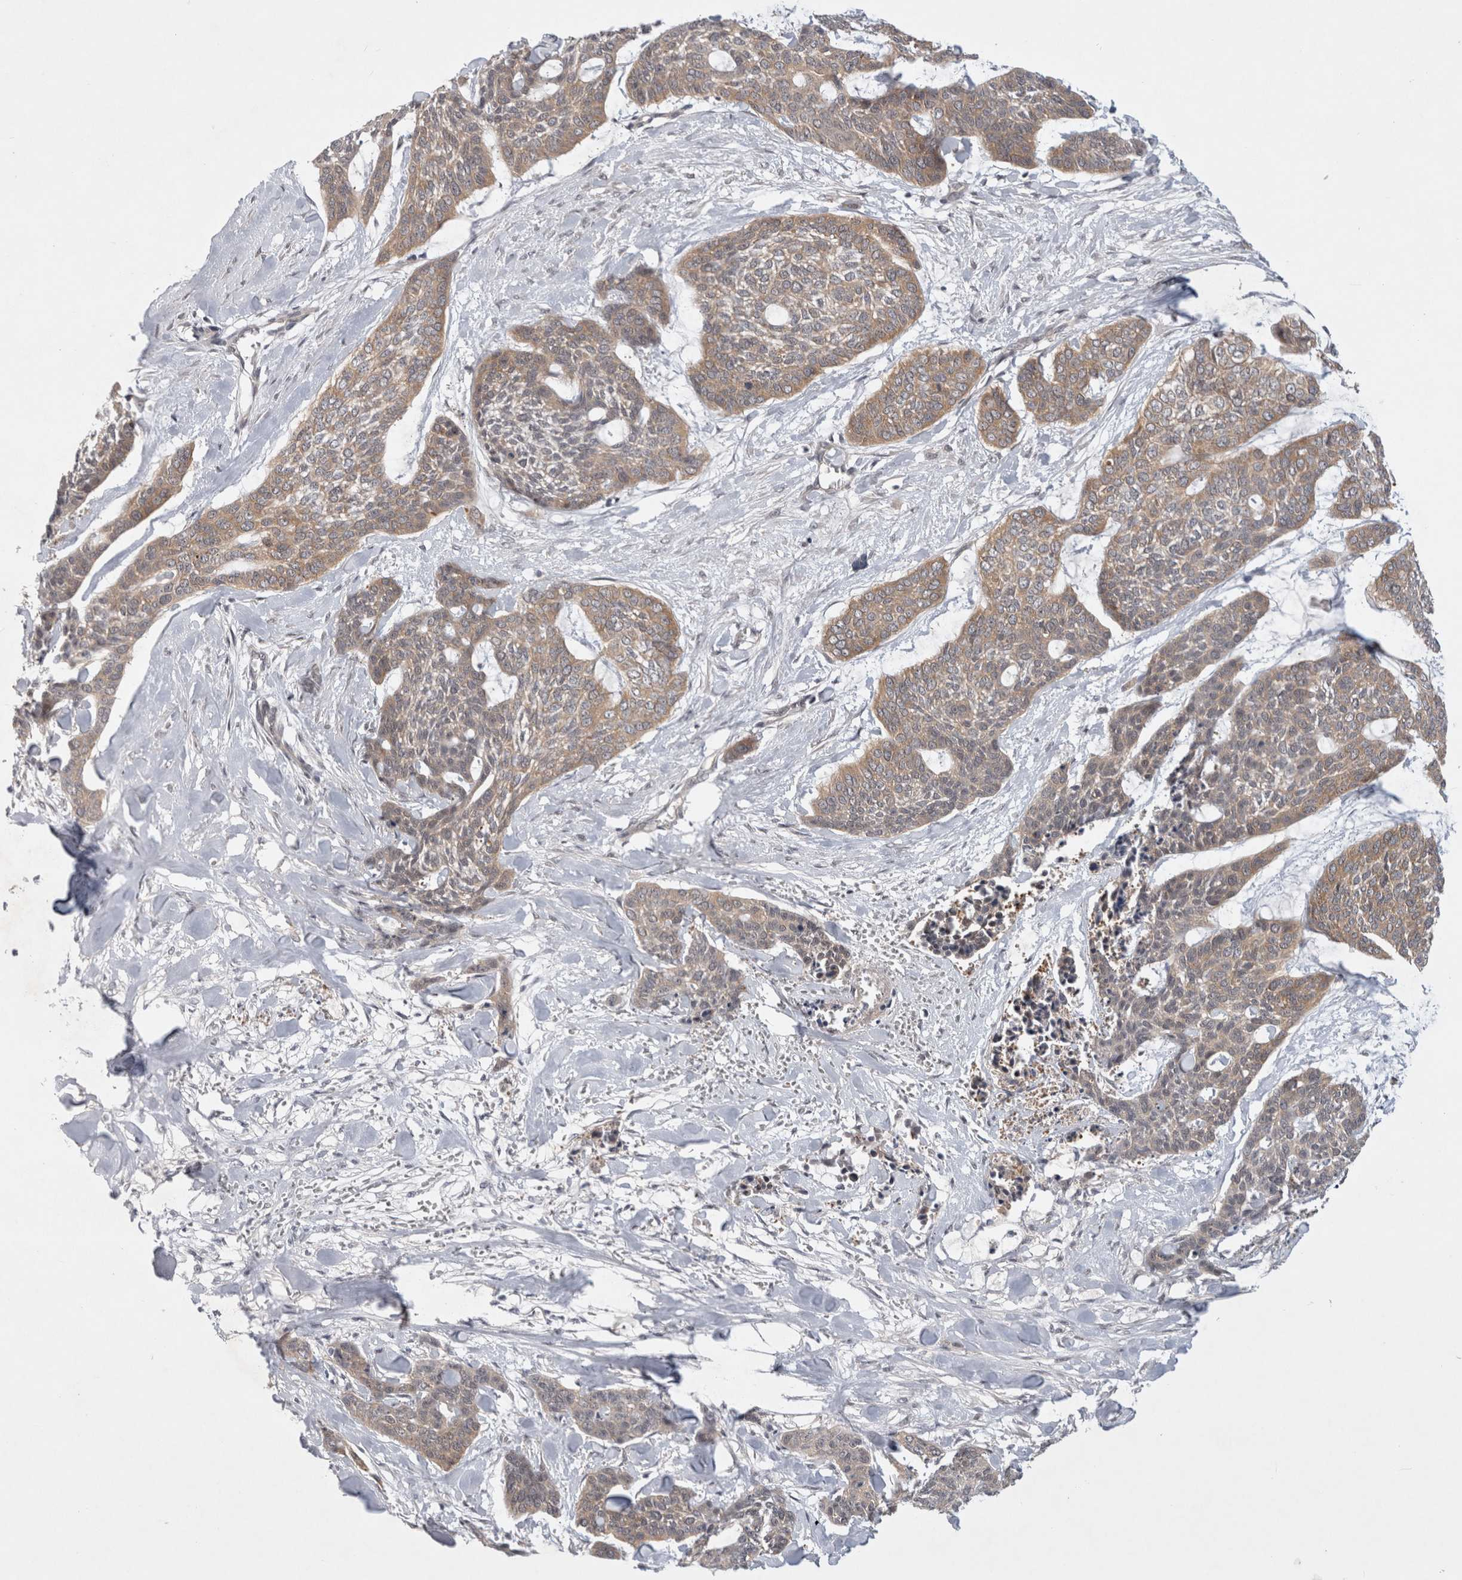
{"staining": {"intensity": "weak", "quantity": ">75%", "location": "cytoplasmic/membranous"}, "tissue": "skin cancer", "cell_type": "Tumor cells", "image_type": "cancer", "snomed": [{"axis": "morphology", "description": "Basal cell carcinoma"}, {"axis": "topography", "description": "Skin"}], "caption": "The photomicrograph reveals immunohistochemical staining of skin cancer (basal cell carcinoma). There is weak cytoplasmic/membranous staining is present in approximately >75% of tumor cells. The protein is stained brown, and the nuclei are stained in blue (DAB IHC with brightfield microscopy, high magnification).", "gene": "CERS3", "patient": {"sex": "female", "age": 64}}